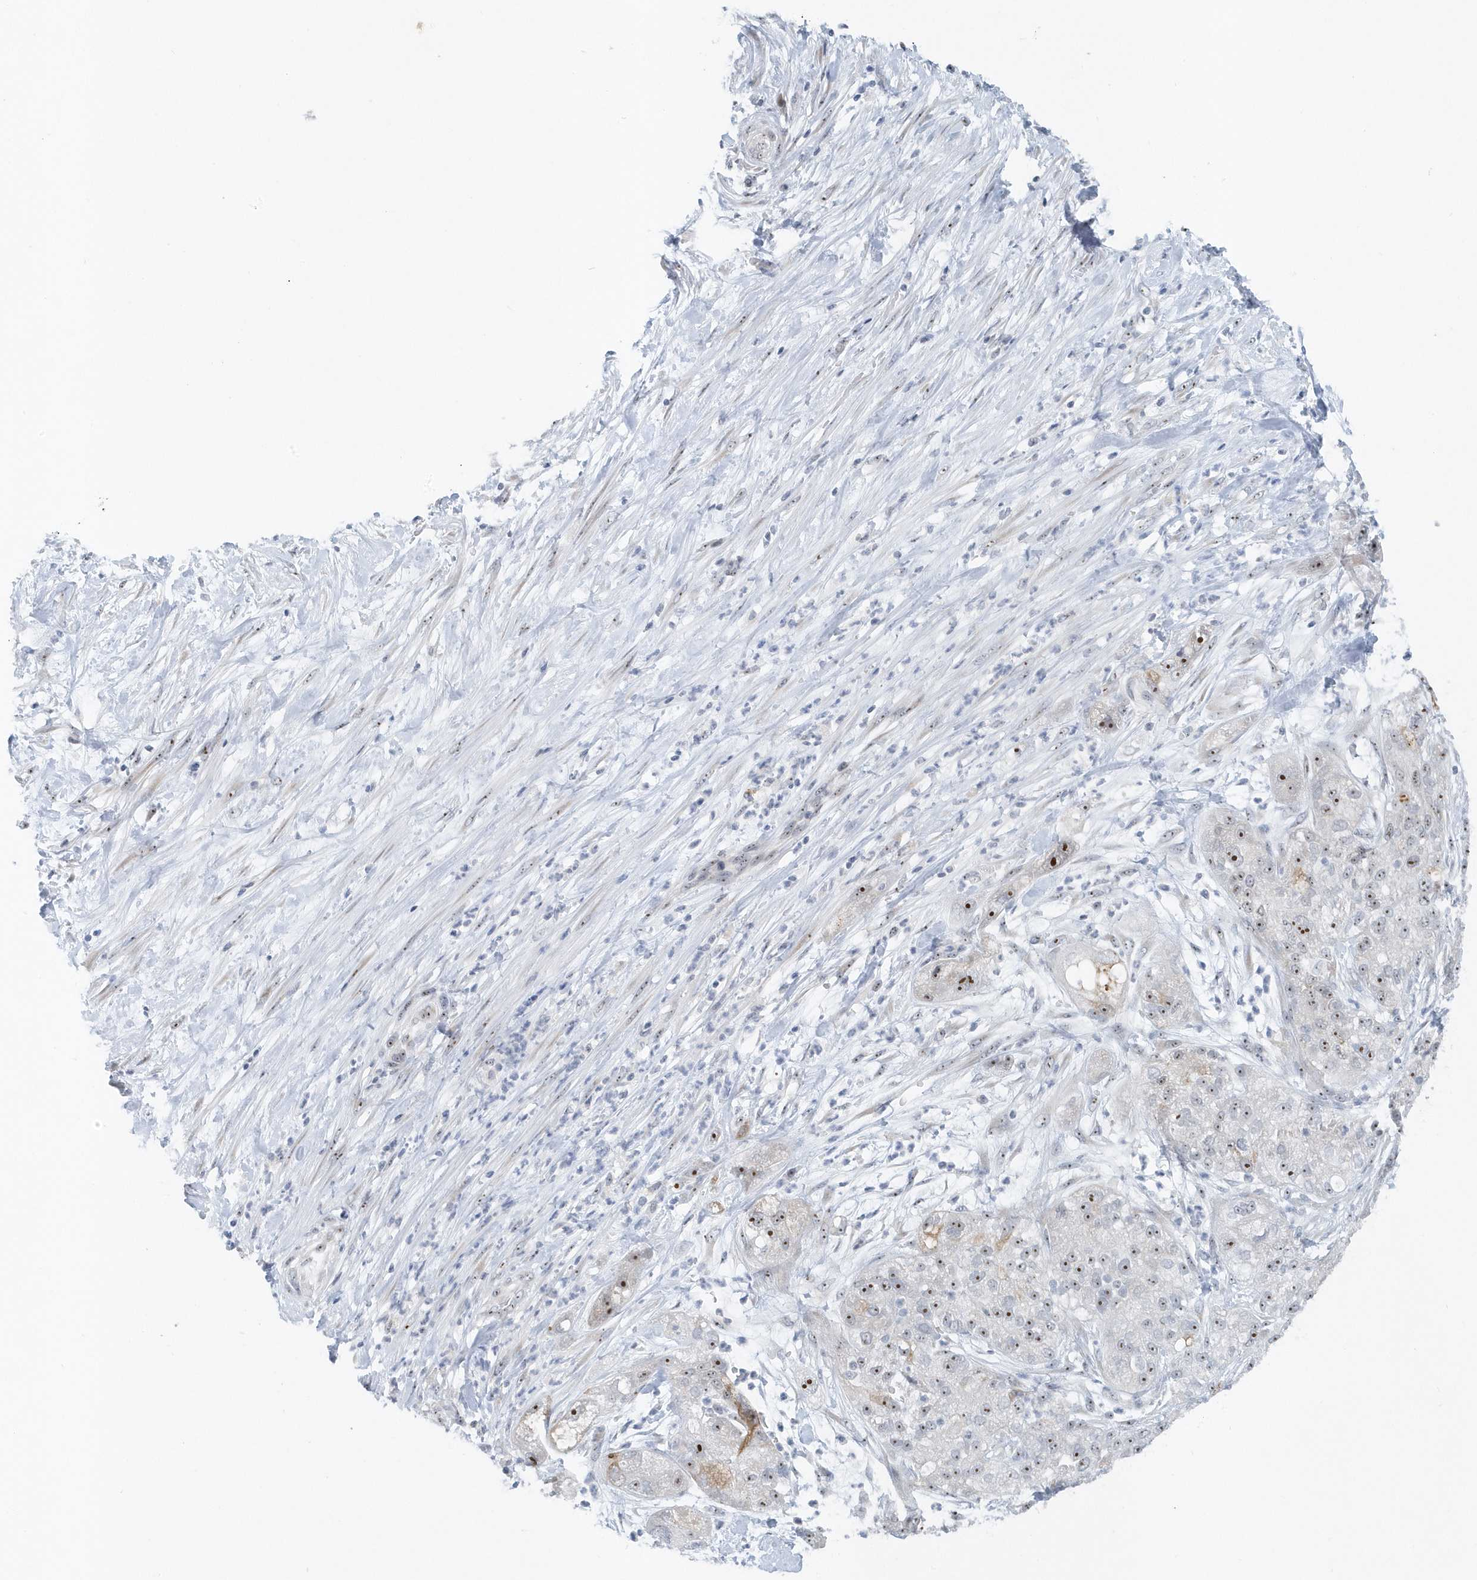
{"staining": {"intensity": "moderate", "quantity": ">75%", "location": "nuclear"}, "tissue": "pancreatic cancer", "cell_type": "Tumor cells", "image_type": "cancer", "snomed": [{"axis": "morphology", "description": "Adenocarcinoma, NOS"}, {"axis": "topography", "description": "Pancreas"}], "caption": "A brown stain shows moderate nuclear staining of a protein in pancreatic cancer tumor cells.", "gene": "RPF2", "patient": {"sex": "female", "age": 78}}